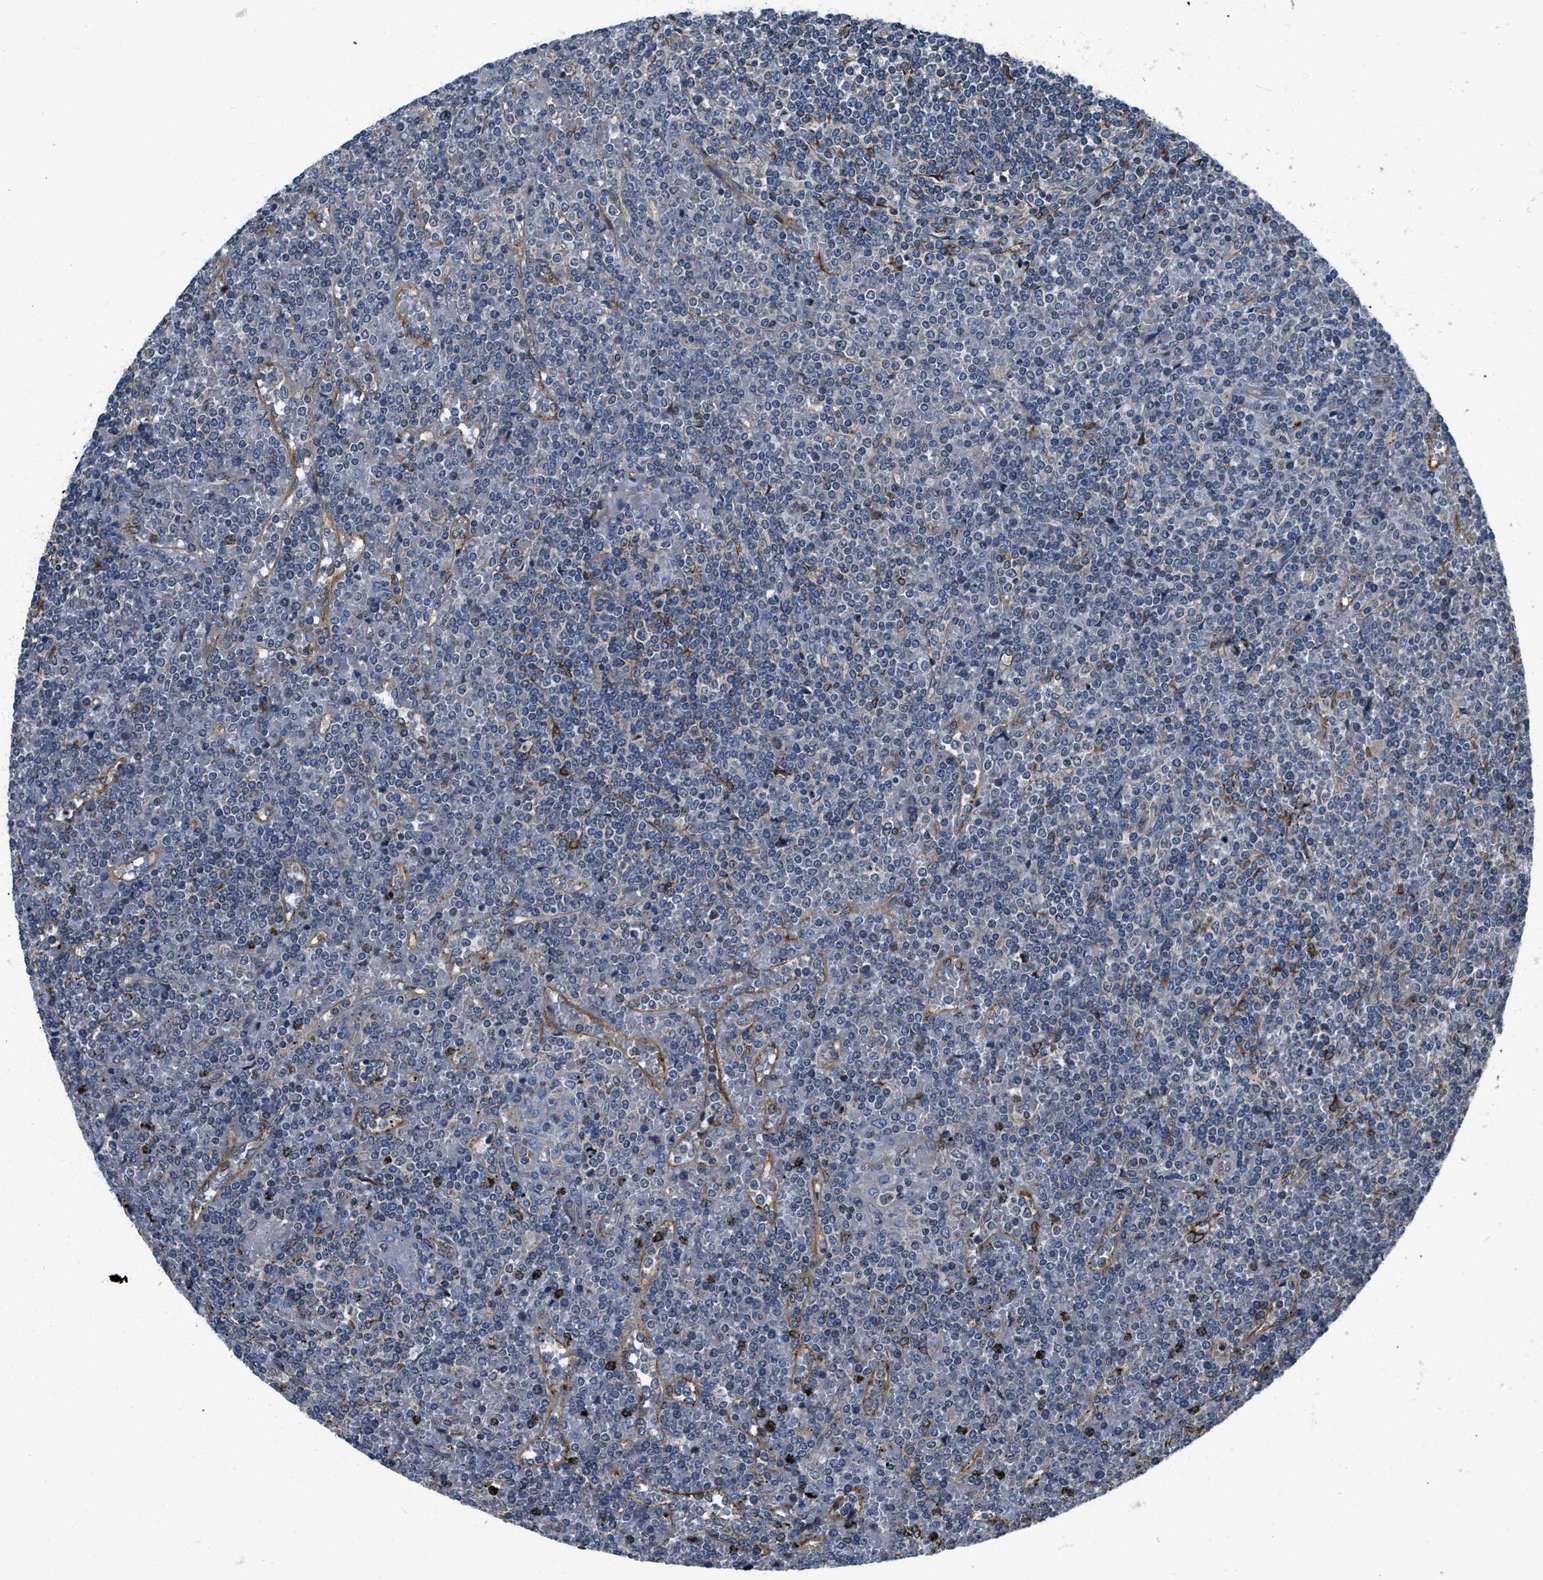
{"staining": {"intensity": "negative", "quantity": "none", "location": "none"}, "tissue": "lymphoma", "cell_type": "Tumor cells", "image_type": "cancer", "snomed": [{"axis": "morphology", "description": "Malignant lymphoma, non-Hodgkin's type, Low grade"}, {"axis": "topography", "description": "Spleen"}], "caption": "Tumor cells show no significant staining in low-grade malignant lymphoma, non-Hodgkin's type.", "gene": "ARL6IP5", "patient": {"sex": "female", "age": 19}}